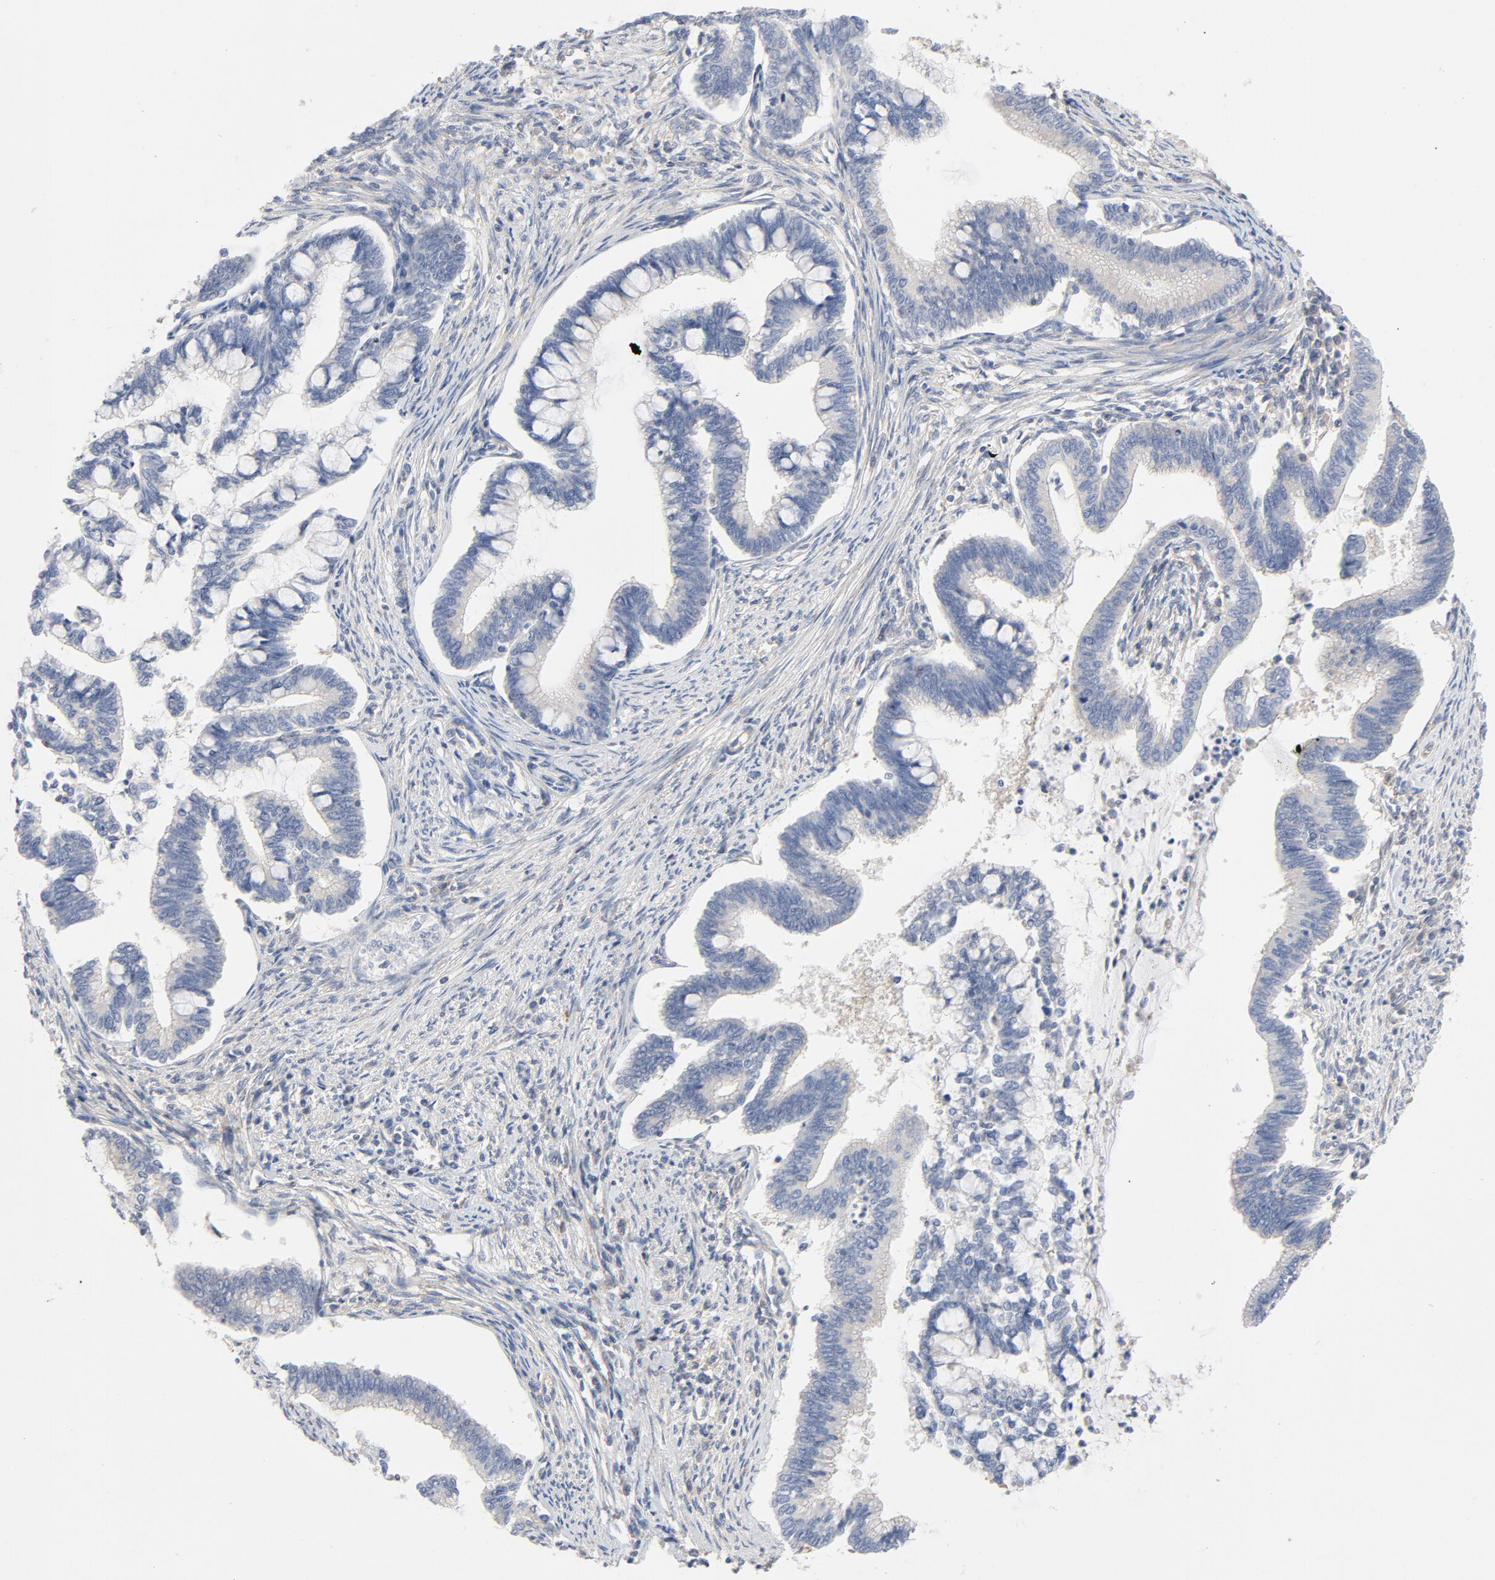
{"staining": {"intensity": "negative", "quantity": "none", "location": "none"}, "tissue": "cervical cancer", "cell_type": "Tumor cells", "image_type": "cancer", "snomed": [{"axis": "morphology", "description": "Adenocarcinoma, NOS"}, {"axis": "topography", "description": "Cervix"}], "caption": "Tumor cells show no significant expression in cervical adenocarcinoma.", "gene": "RABEP1", "patient": {"sex": "female", "age": 36}}